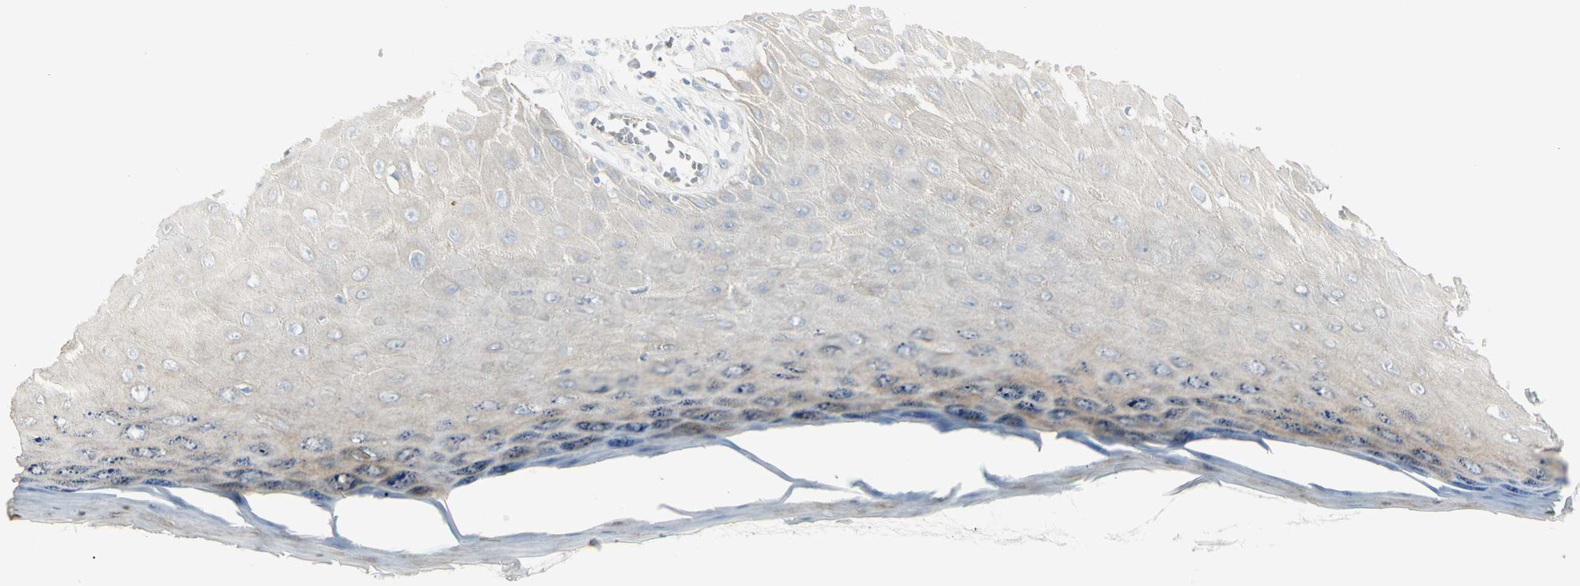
{"staining": {"intensity": "negative", "quantity": "none", "location": "none"}, "tissue": "skin cancer", "cell_type": "Tumor cells", "image_type": "cancer", "snomed": [{"axis": "morphology", "description": "Squamous cell carcinoma, NOS"}, {"axis": "topography", "description": "Skin"}], "caption": "There is no significant staining in tumor cells of skin cancer.", "gene": "PIP", "patient": {"sex": "female", "age": 73}}